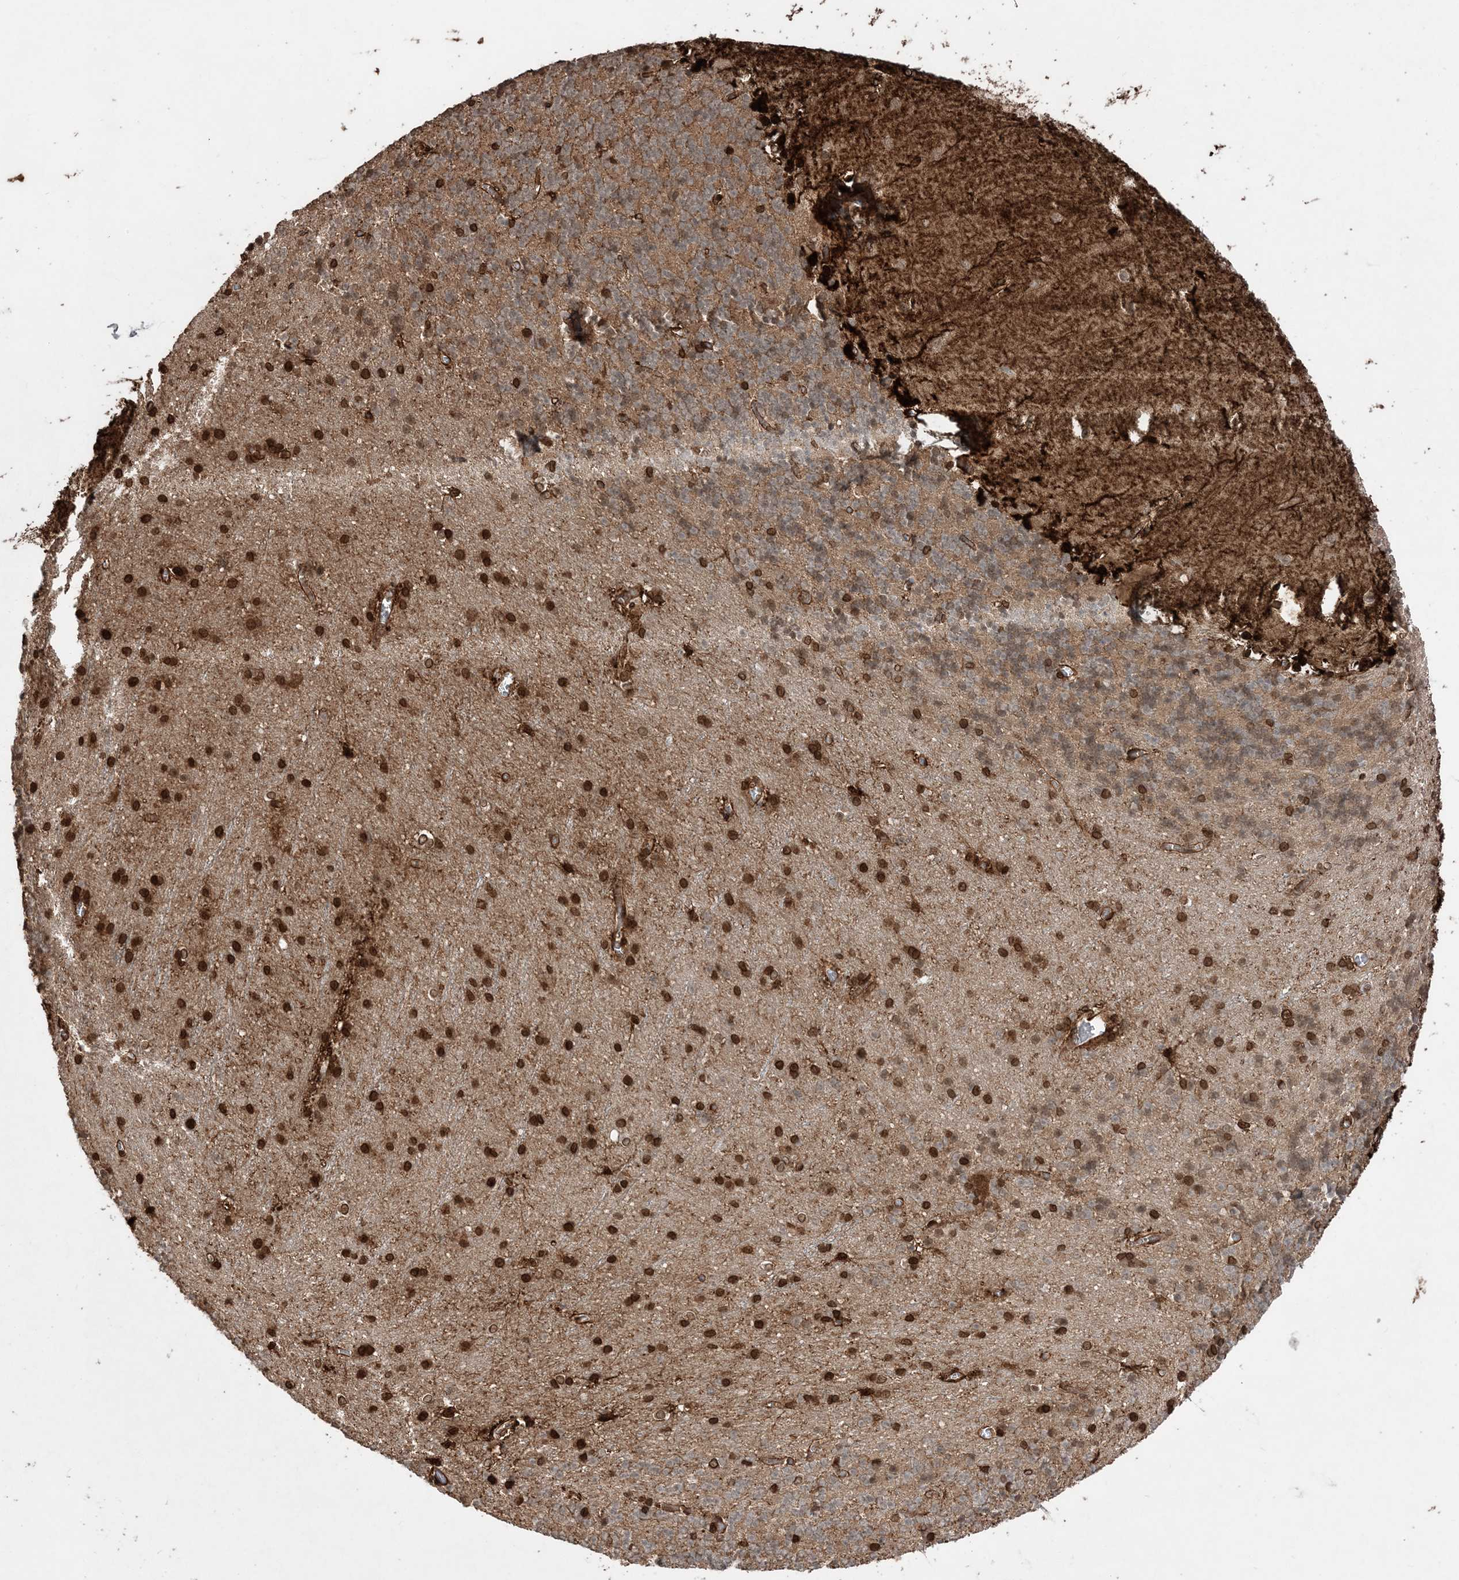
{"staining": {"intensity": "weak", "quantity": "25%-75%", "location": "cytoplasmic/membranous"}, "tissue": "cerebellum", "cell_type": "Cells in granular layer", "image_type": "normal", "snomed": [{"axis": "morphology", "description": "Normal tissue, NOS"}, {"axis": "topography", "description": "Cerebellum"}], "caption": "Immunohistochemical staining of unremarkable human cerebellum shows 25%-75% levels of weak cytoplasmic/membranous protein positivity in about 25%-75% of cells in granular layer.", "gene": "ETAA1", "patient": {"sex": "male", "age": 37}}